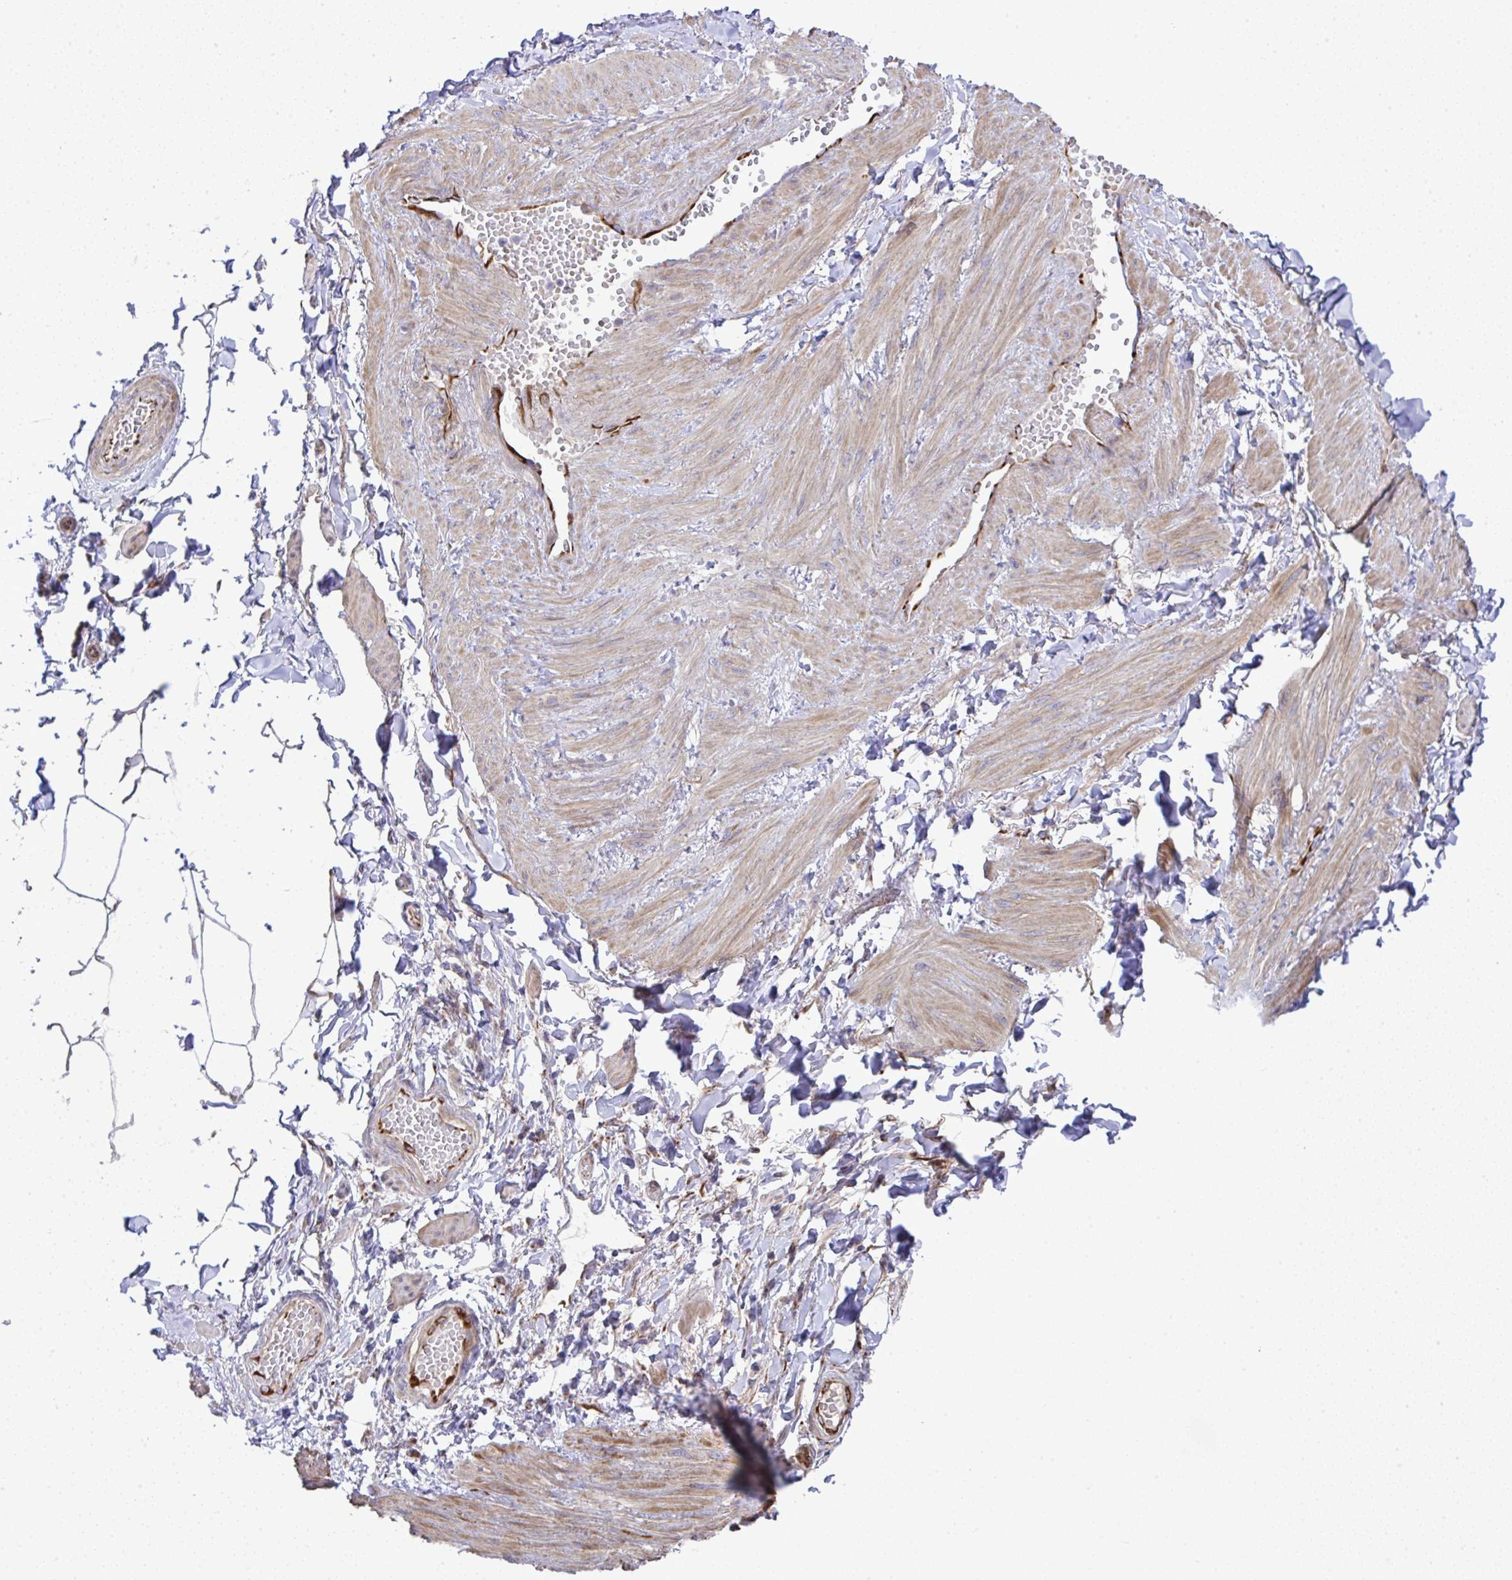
{"staining": {"intensity": "negative", "quantity": "none", "location": "none"}, "tissue": "adipose tissue", "cell_type": "Adipocytes", "image_type": "normal", "snomed": [{"axis": "morphology", "description": "Normal tissue, NOS"}, {"axis": "topography", "description": "Epididymis"}, {"axis": "topography", "description": "Peripheral nerve tissue"}], "caption": "Protein analysis of unremarkable adipose tissue exhibits no significant staining in adipocytes.", "gene": "GRID2", "patient": {"sex": "male", "age": 32}}